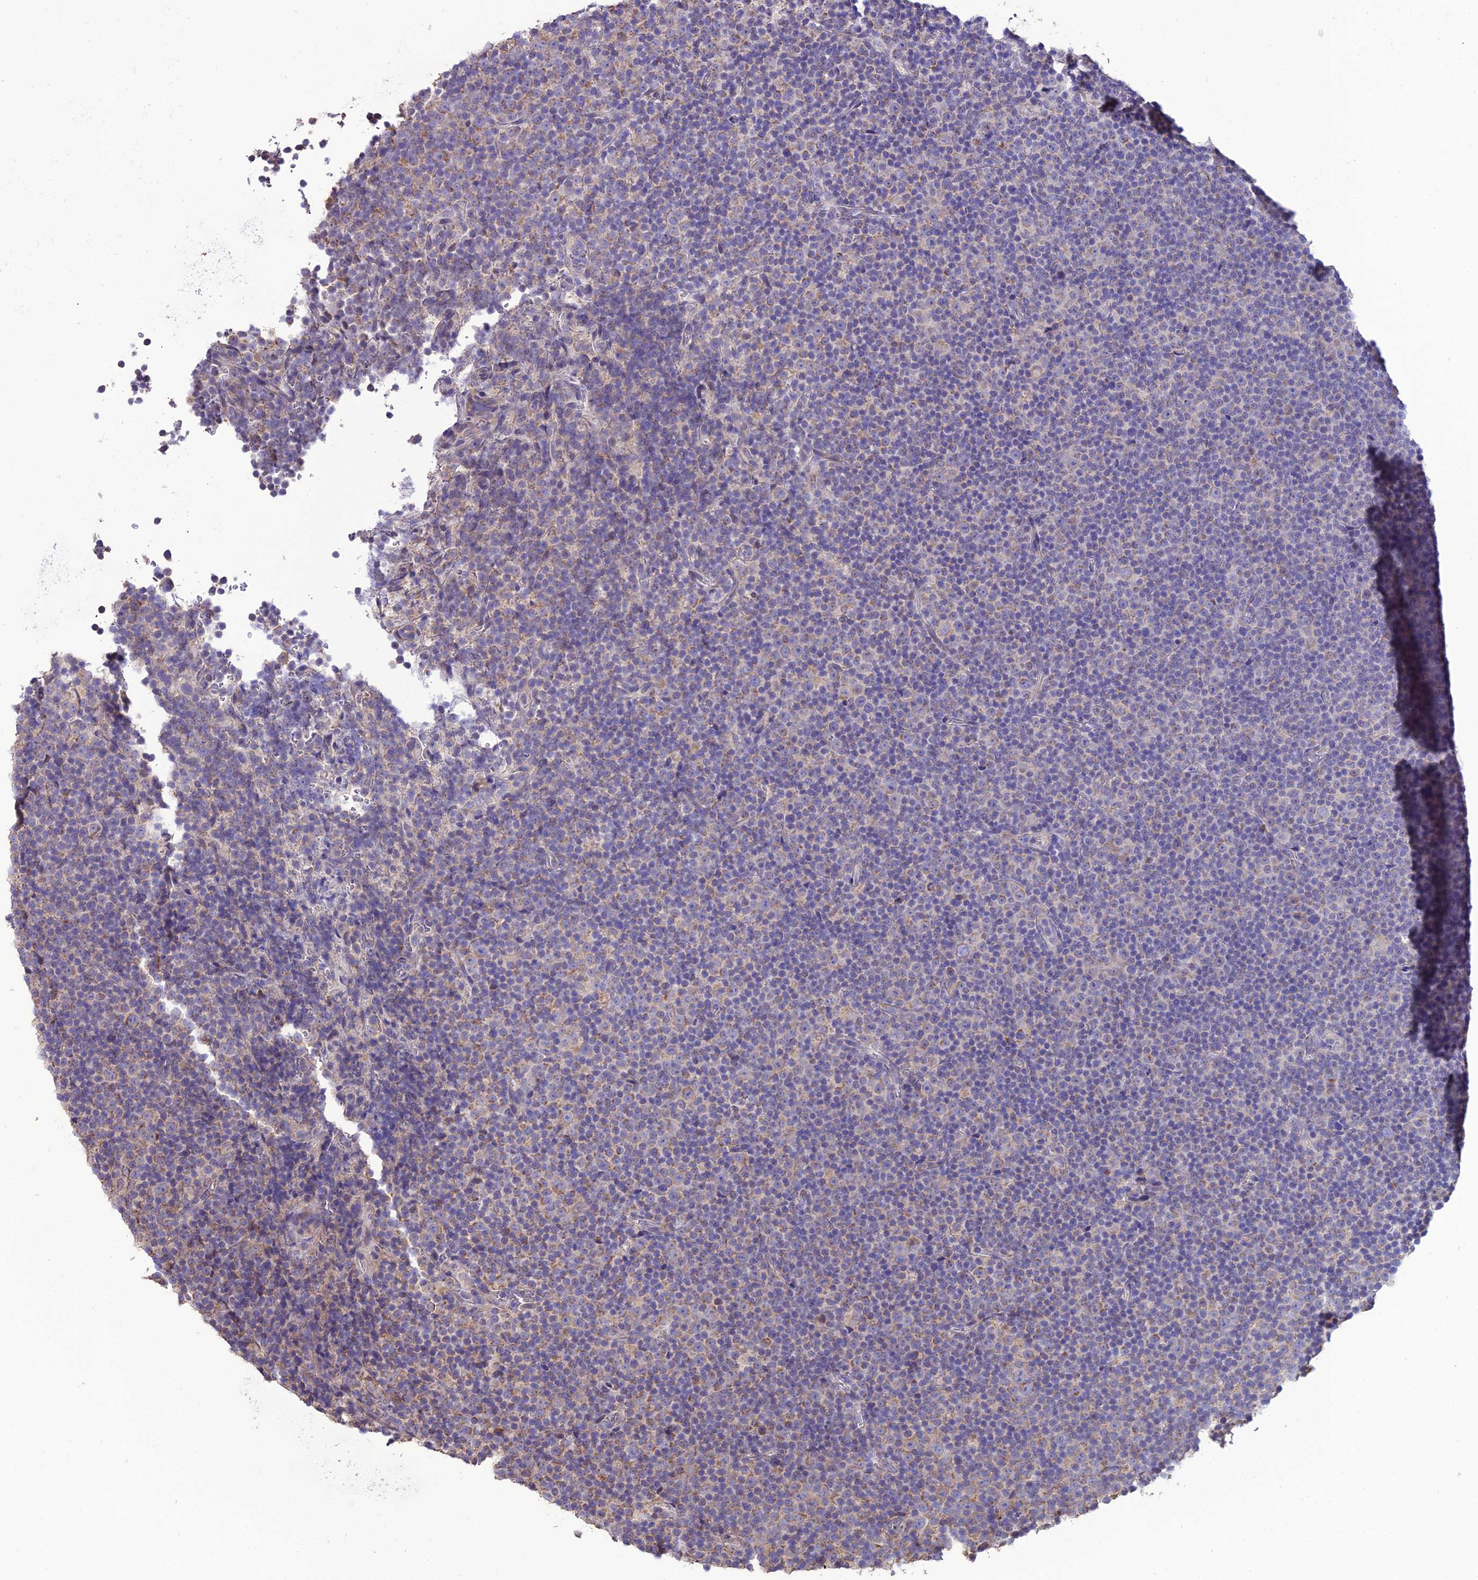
{"staining": {"intensity": "moderate", "quantity": "<25%", "location": "cytoplasmic/membranous"}, "tissue": "lymphoma", "cell_type": "Tumor cells", "image_type": "cancer", "snomed": [{"axis": "morphology", "description": "Malignant lymphoma, non-Hodgkin's type, Low grade"}, {"axis": "topography", "description": "Lymph node"}], "caption": "Moderate cytoplasmic/membranous expression for a protein is present in about <25% of tumor cells of malignant lymphoma, non-Hodgkin's type (low-grade) using immunohistochemistry (IHC).", "gene": "HOGA1", "patient": {"sex": "female", "age": 67}}